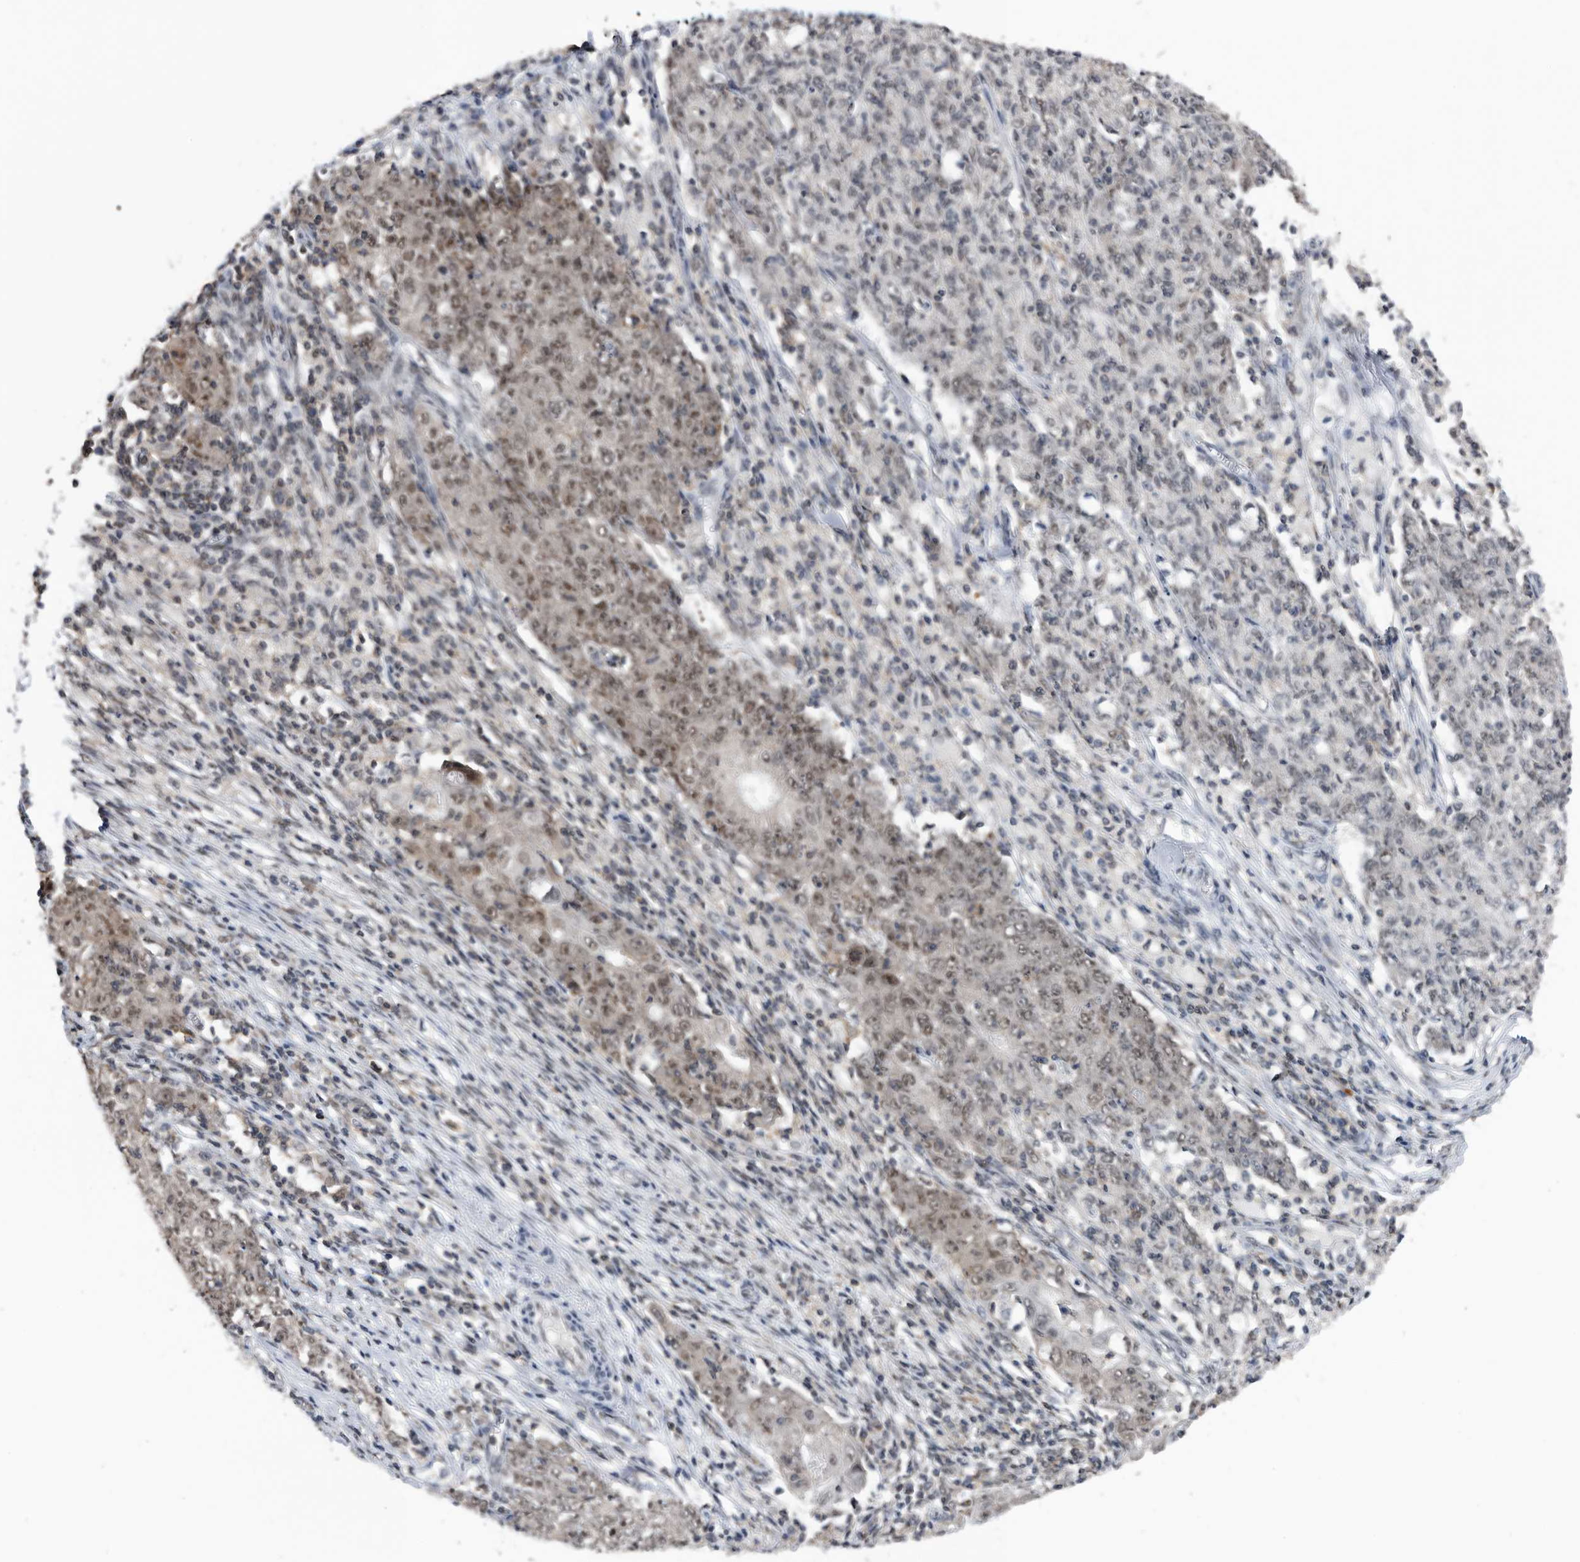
{"staining": {"intensity": "strong", "quantity": "25%-75%", "location": "nuclear"}, "tissue": "ovarian cancer", "cell_type": "Tumor cells", "image_type": "cancer", "snomed": [{"axis": "morphology", "description": "Carcinoma, endometroid"}, {"axis": "topography", "description": "Ovary"}], "caption": "Ovarian cancer (endometroid carcinoma) stained with a brown dye reveals strong nuclear positive positivity in approximately 25%-75% of tumor cells.", "gene": "ZNF260", "patient": {"sex": "female", "age": 42}}